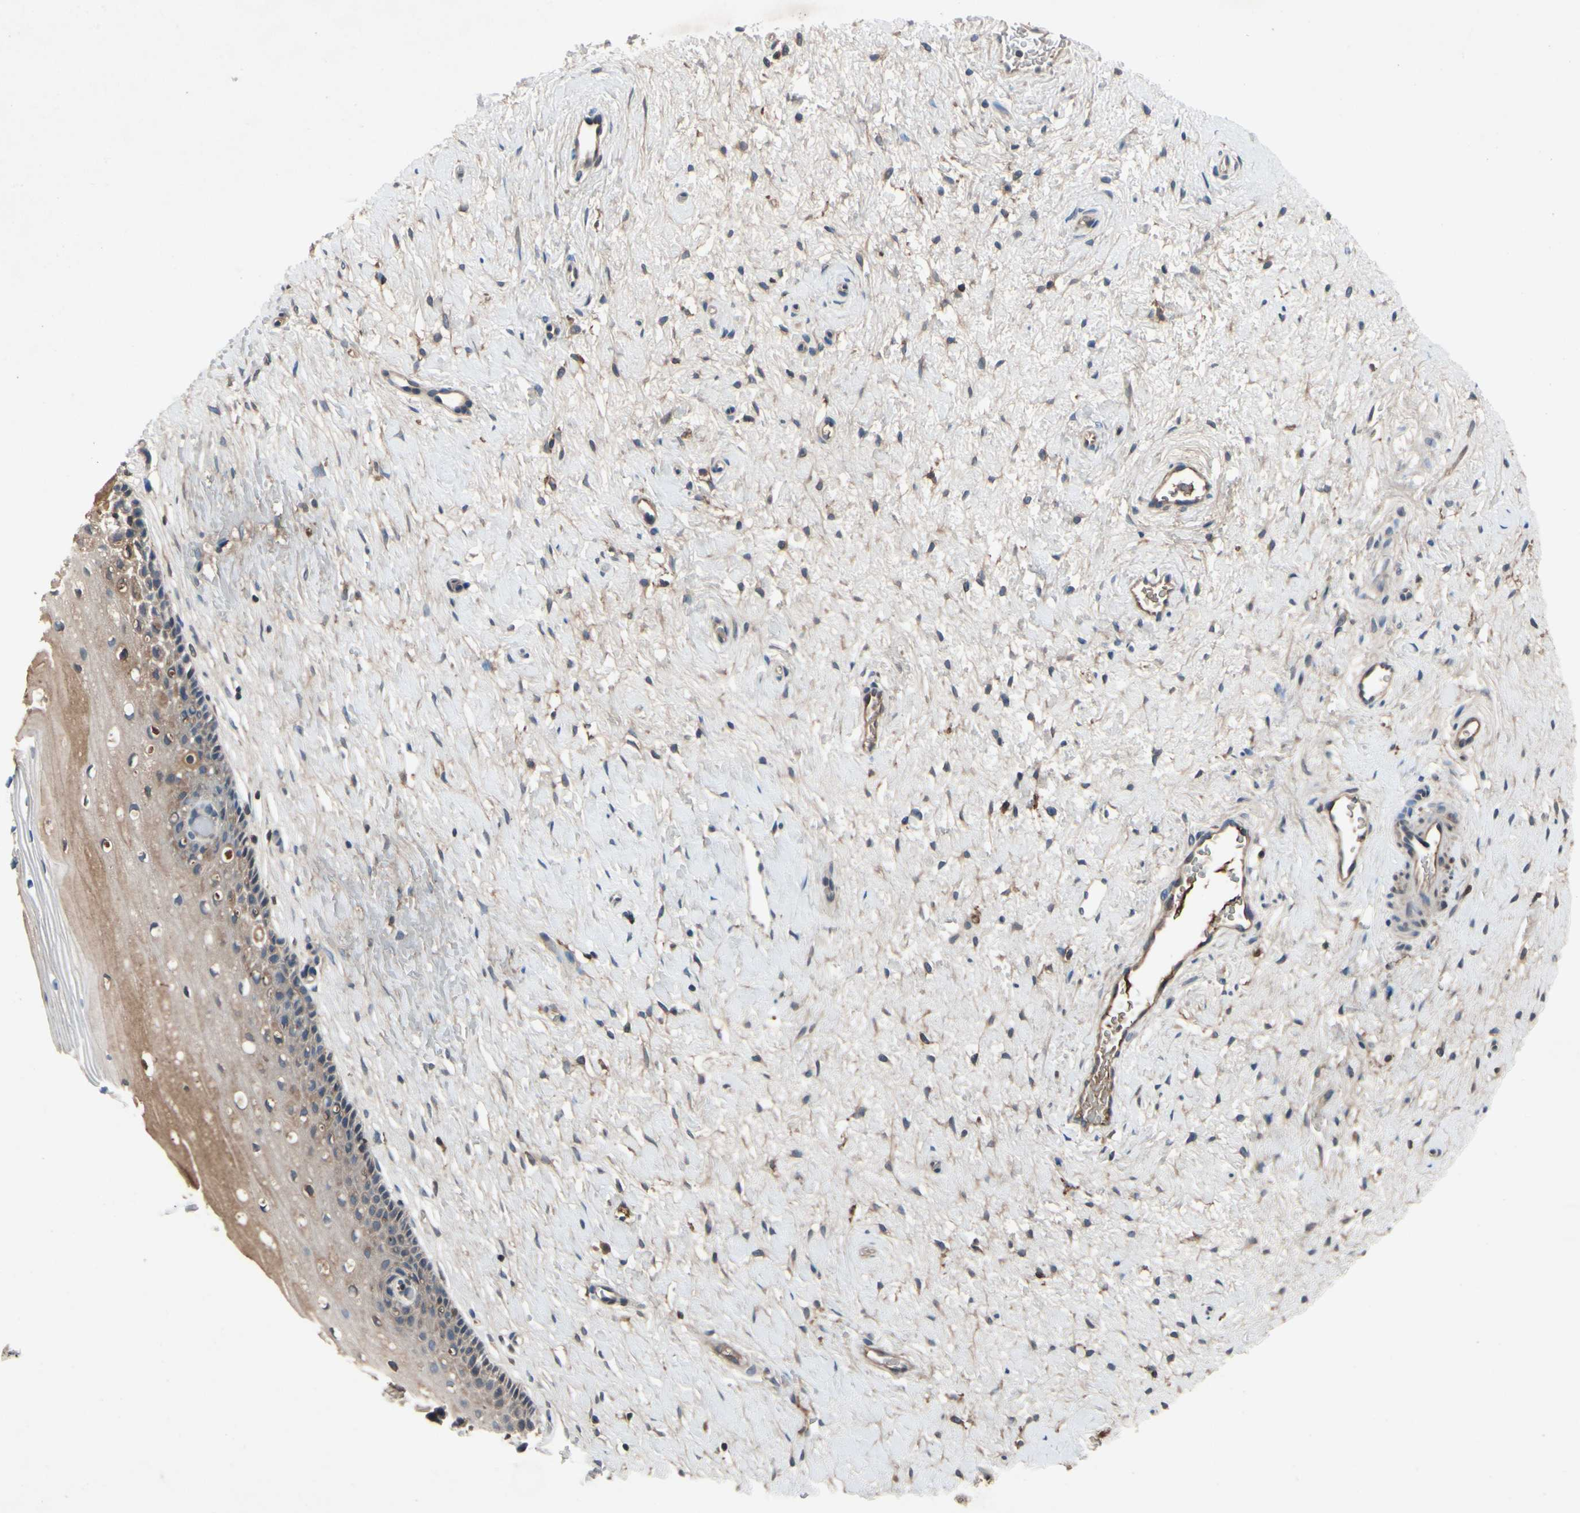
{"staining": {"intensity": "weak", "quantity": "25%-75%", "location": "cytoplasmic/membranous"}, "tissue": "cervix", "cell_type": "Glandular cells", "image_type": "normal", "snomed": [{"axis": "morphology", "description": "Normal tissue, NOS"}, {"axis": "topography", "description": "Cervix"}], "caption": "Cervix stained with DAB (3,3'-diaminobenzidine) IHC exhibits low levels of weak cytoplasmic/membranous staining in approximately 25%-75% of glandular cells.", "gene": "IL1RL1", "patient": {"sex": "female", "age": 39}}